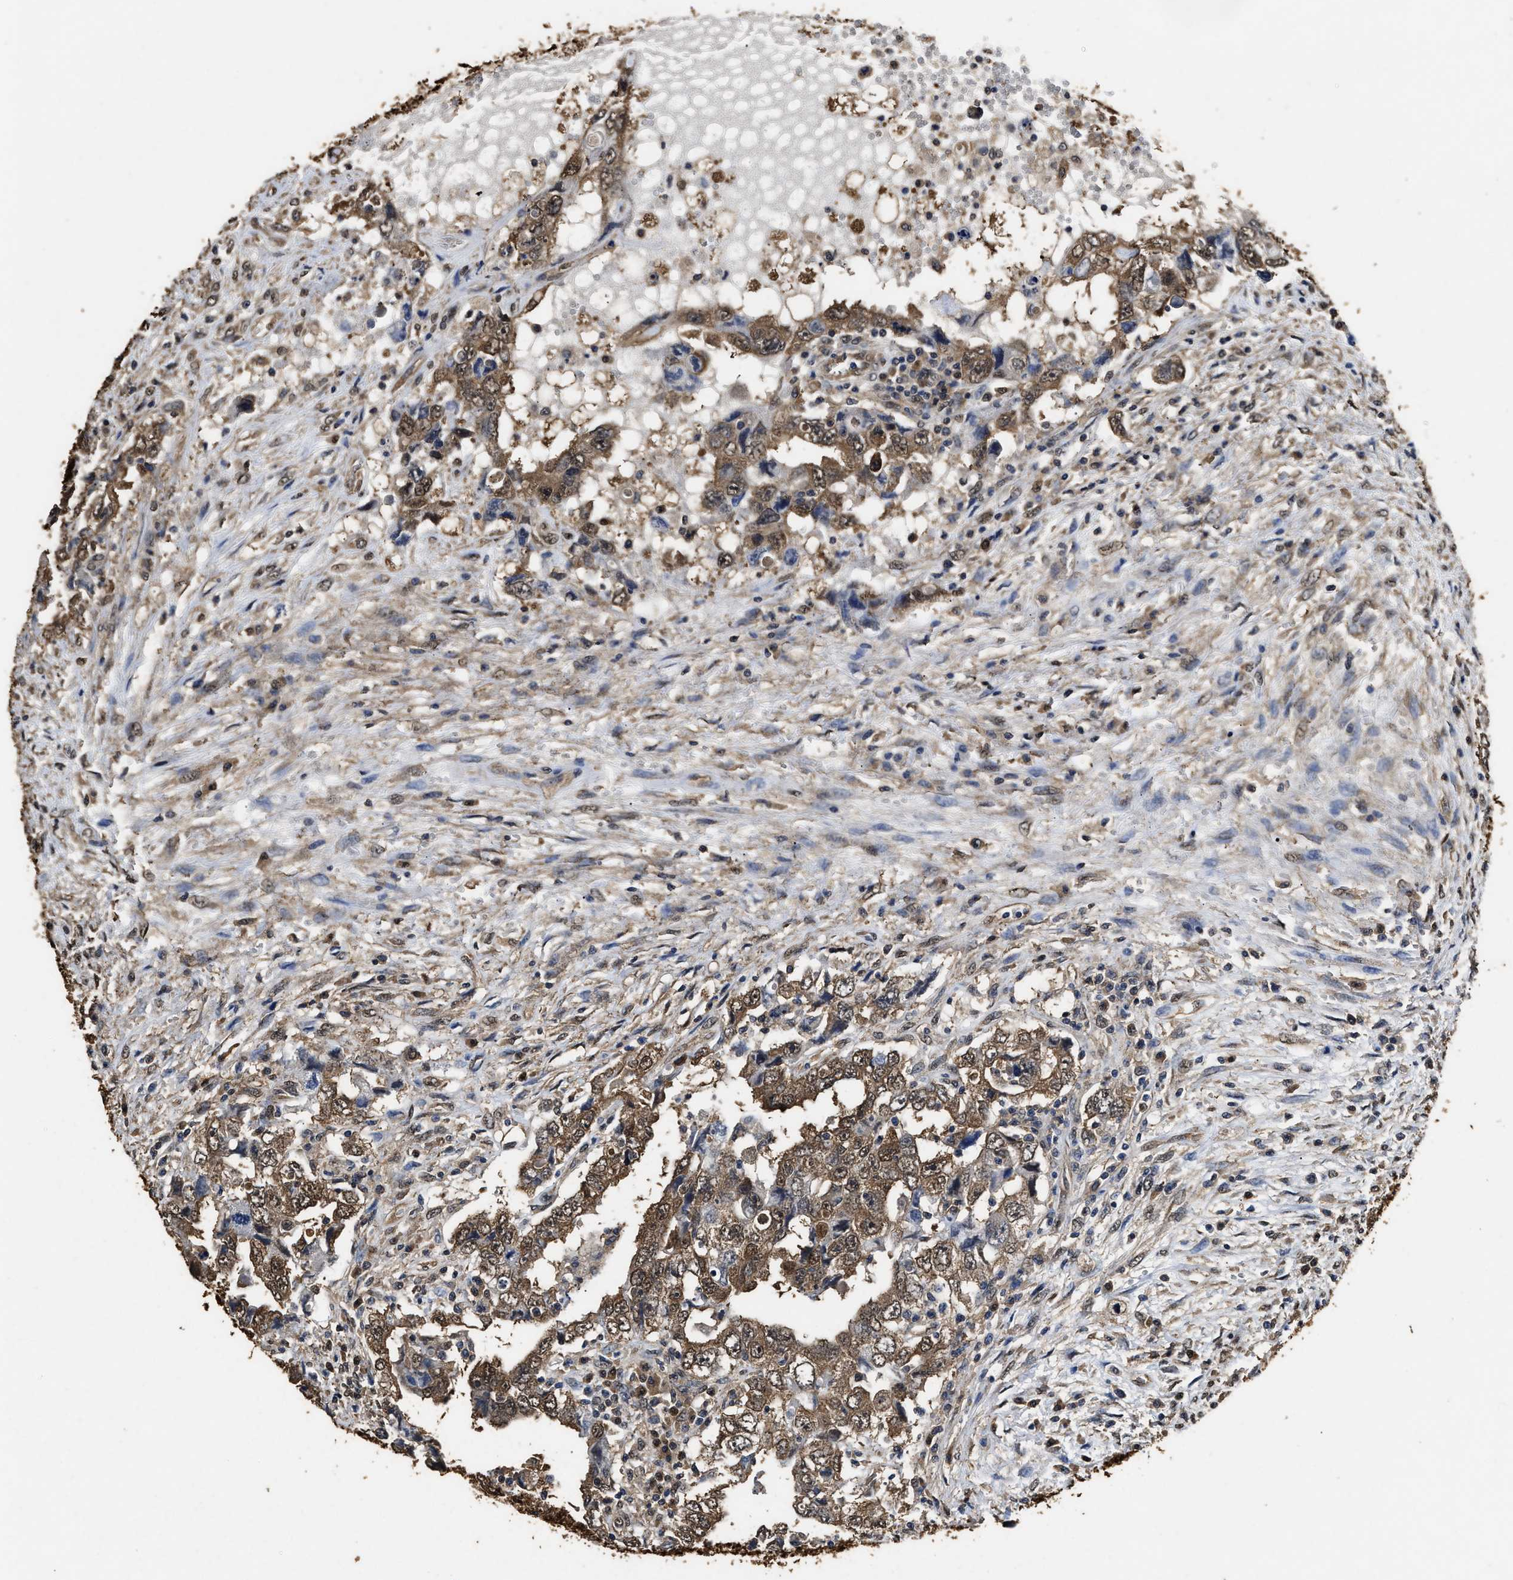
{"staining": {"intensity": "moderate", "quantity": ">75%", "location": "cytoplasmic/membranous,nuclear"}, "tissue": "testis cancer", "cell_type": "Tumor cells", "image_type": "cancer", "snomed": [{"axis": "morphology", "description": "Carcinoma, Embryonal, NOS"}, {"axis": "topography", "description": "Testis"}], "caption": "Immunohistochemistry photomicrograph of neoplastic tissue: testis embryonal carcinoma stained using IHC reveals medium levels of moderate protein expression localized specifically in the cytoplasmic/membranous and nuclear of tumor cells, appearing as a cytoplasmic/membranous and nuclear brown color.", "gene": "YWHAE", "patient": {"sex": "male", "age": 26}}